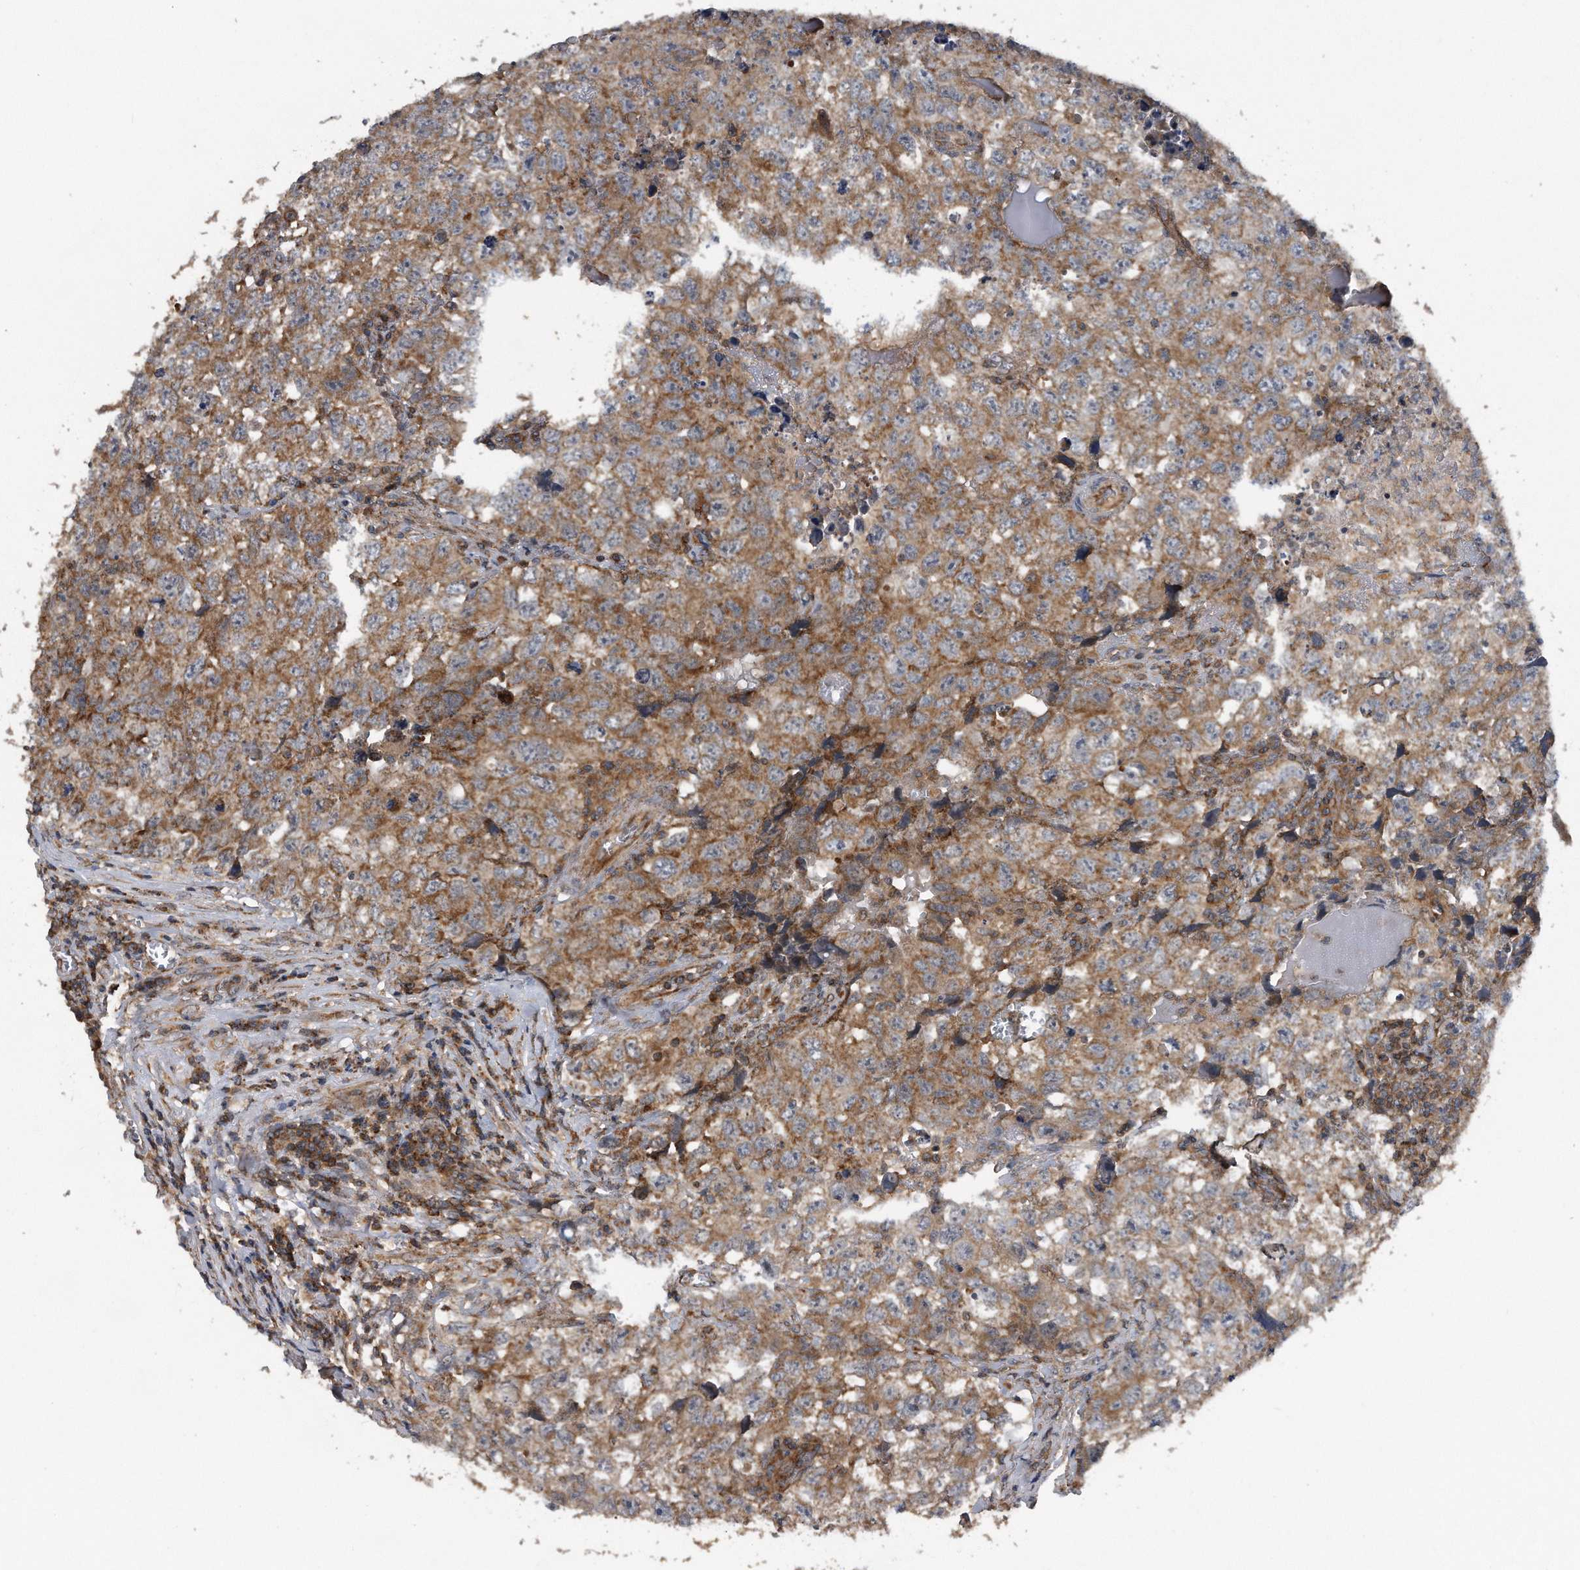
{"staining": {"intensity": "moderate", "quantity": ">75%", "location": "cytoplasmic/membranous"}, "tissue": "testis cancer", "cell_type": "Tumor cells", "image_type": "cancer", "snomed": [{"axis": "morphology", "description": "Seminoma, NOS"}, {"axis": "morphology", "description": "Carcinoma, Embryonal, NOS"}, {"axis": "topography", "description": "Testis"}], "caption": "Protein staining displays moderate cytoplasmic/membranous positivity in about >75% of tumor cells in testis cancer (seminoma). (Brightfield microscopy of DAB IHC at high magnification).", "gene": "ALPK2", "patient": {"sex": "male", "age": 43}}